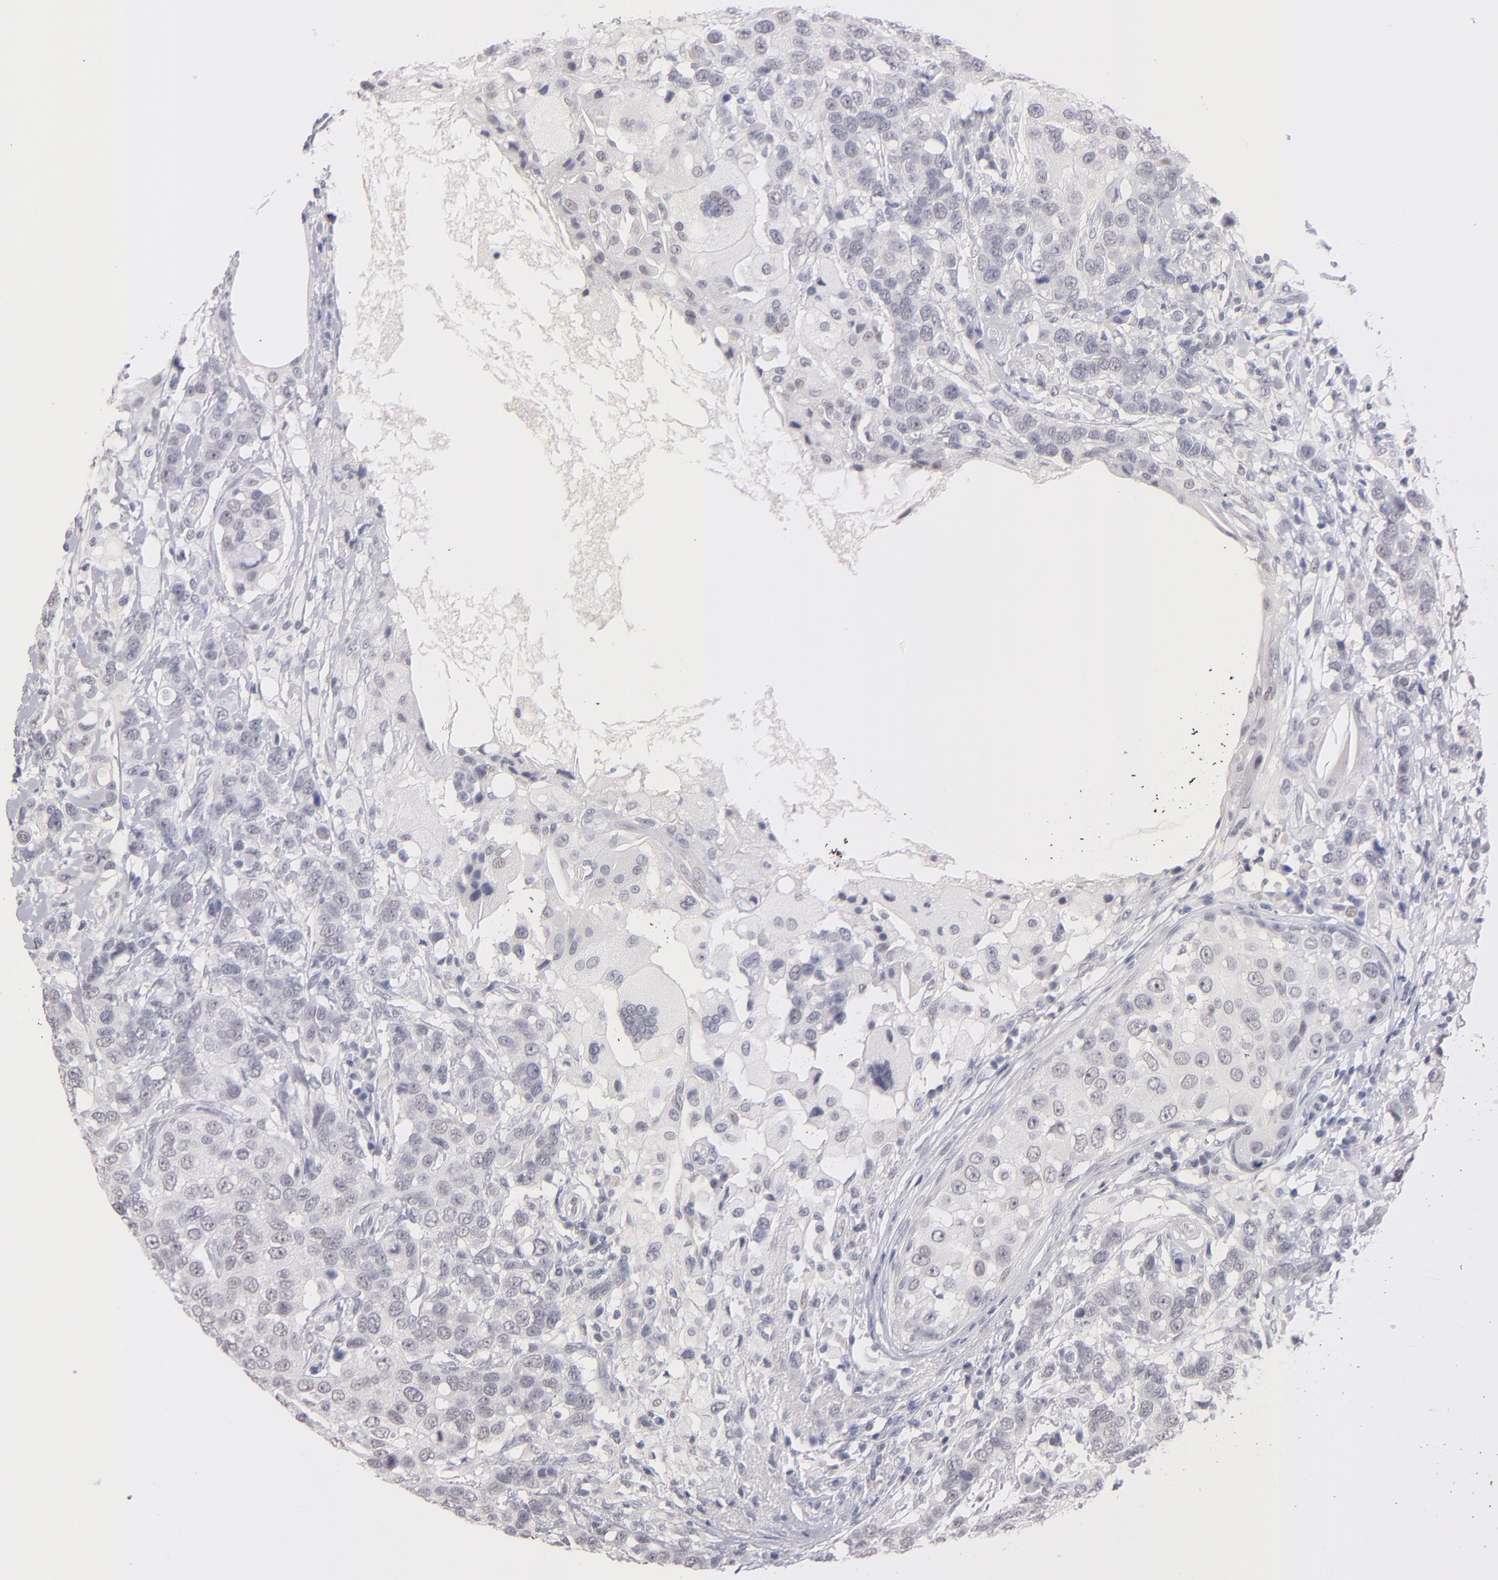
{"staining": {"intensity": "moderate", "quantity": "<25%", "location": "nuclear"}, "tissue": "breast cancer", "cell_type": "Tumor cells", "image_type": "cancer", "snomed": [{"axis": "morphology", "description": "Duct carcinoma"}, {"axis": "topography", "description": "Breast"}], "caption": "Immunohistochemistry image of neoplastic tissue: human breast cancer (intraductal carcinoma) stained using IHC exhibits low levels of moderate protein expression localized specifically in the nuclear of tumor cells, appearing as a nuclear brown color.", "gene": "TEX11", "patient": {"sex": "female", "age": 27}}